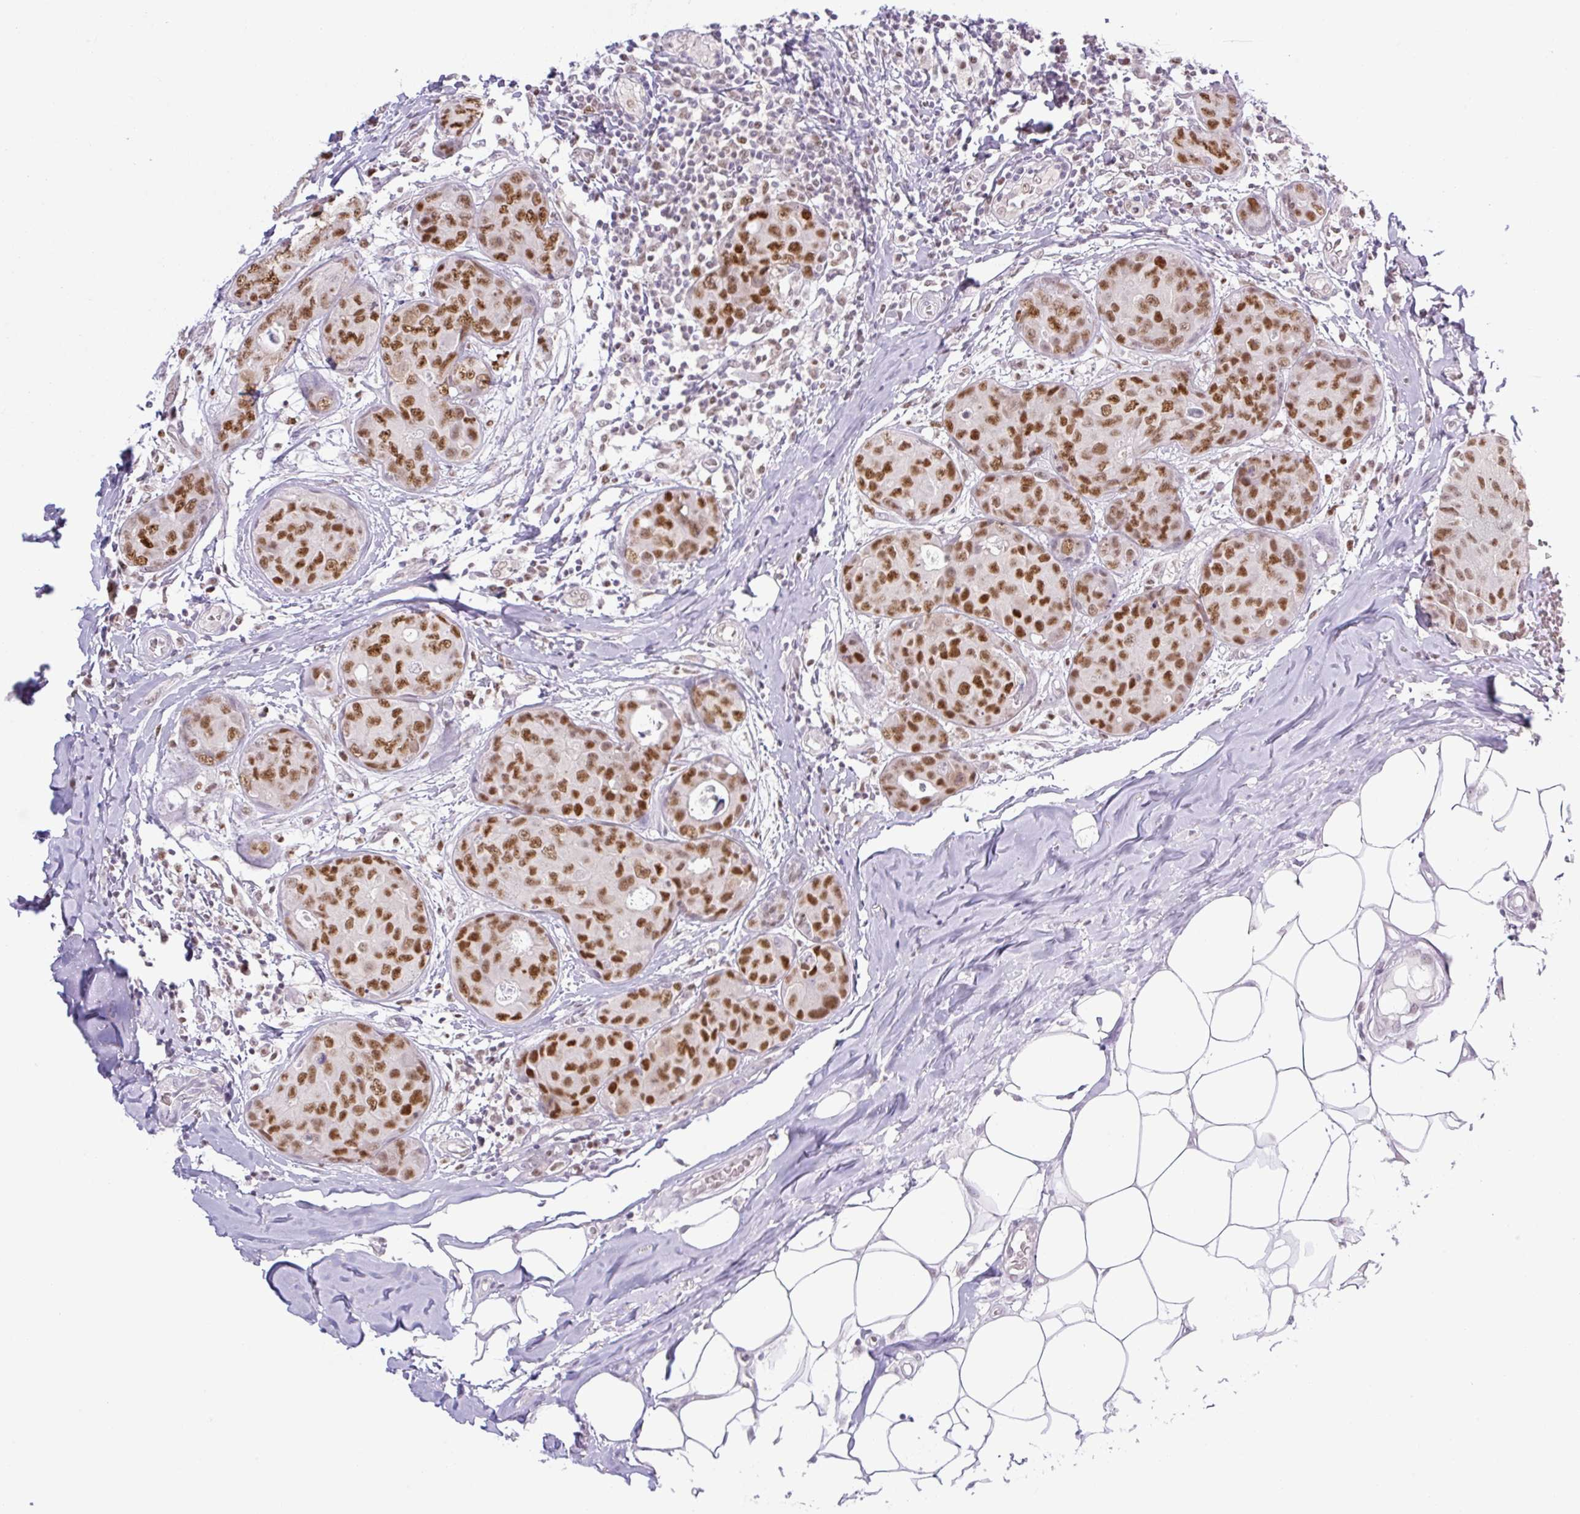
{"staining": {"intensity": "moderate", "quantity": ">75%", "location": "nuclear"}, "tissue": "breast cancer", "cell_type": "Tumor cells", "image_type": "cancer", "snomed": [{"axis": "morphology", "description": "Duct carcinoma"}, {"axis": "topography", "description": "Breast"}], "caption": "DAB (3,3'-diaminobenzidine) immunohistochemical staining of intraductal carcinoma (breast) shows moderate nuclear protein positivity in about >75% of tumor cells.", "gene": "TLE3", "patient": {"sex": "female", "age": 43}}